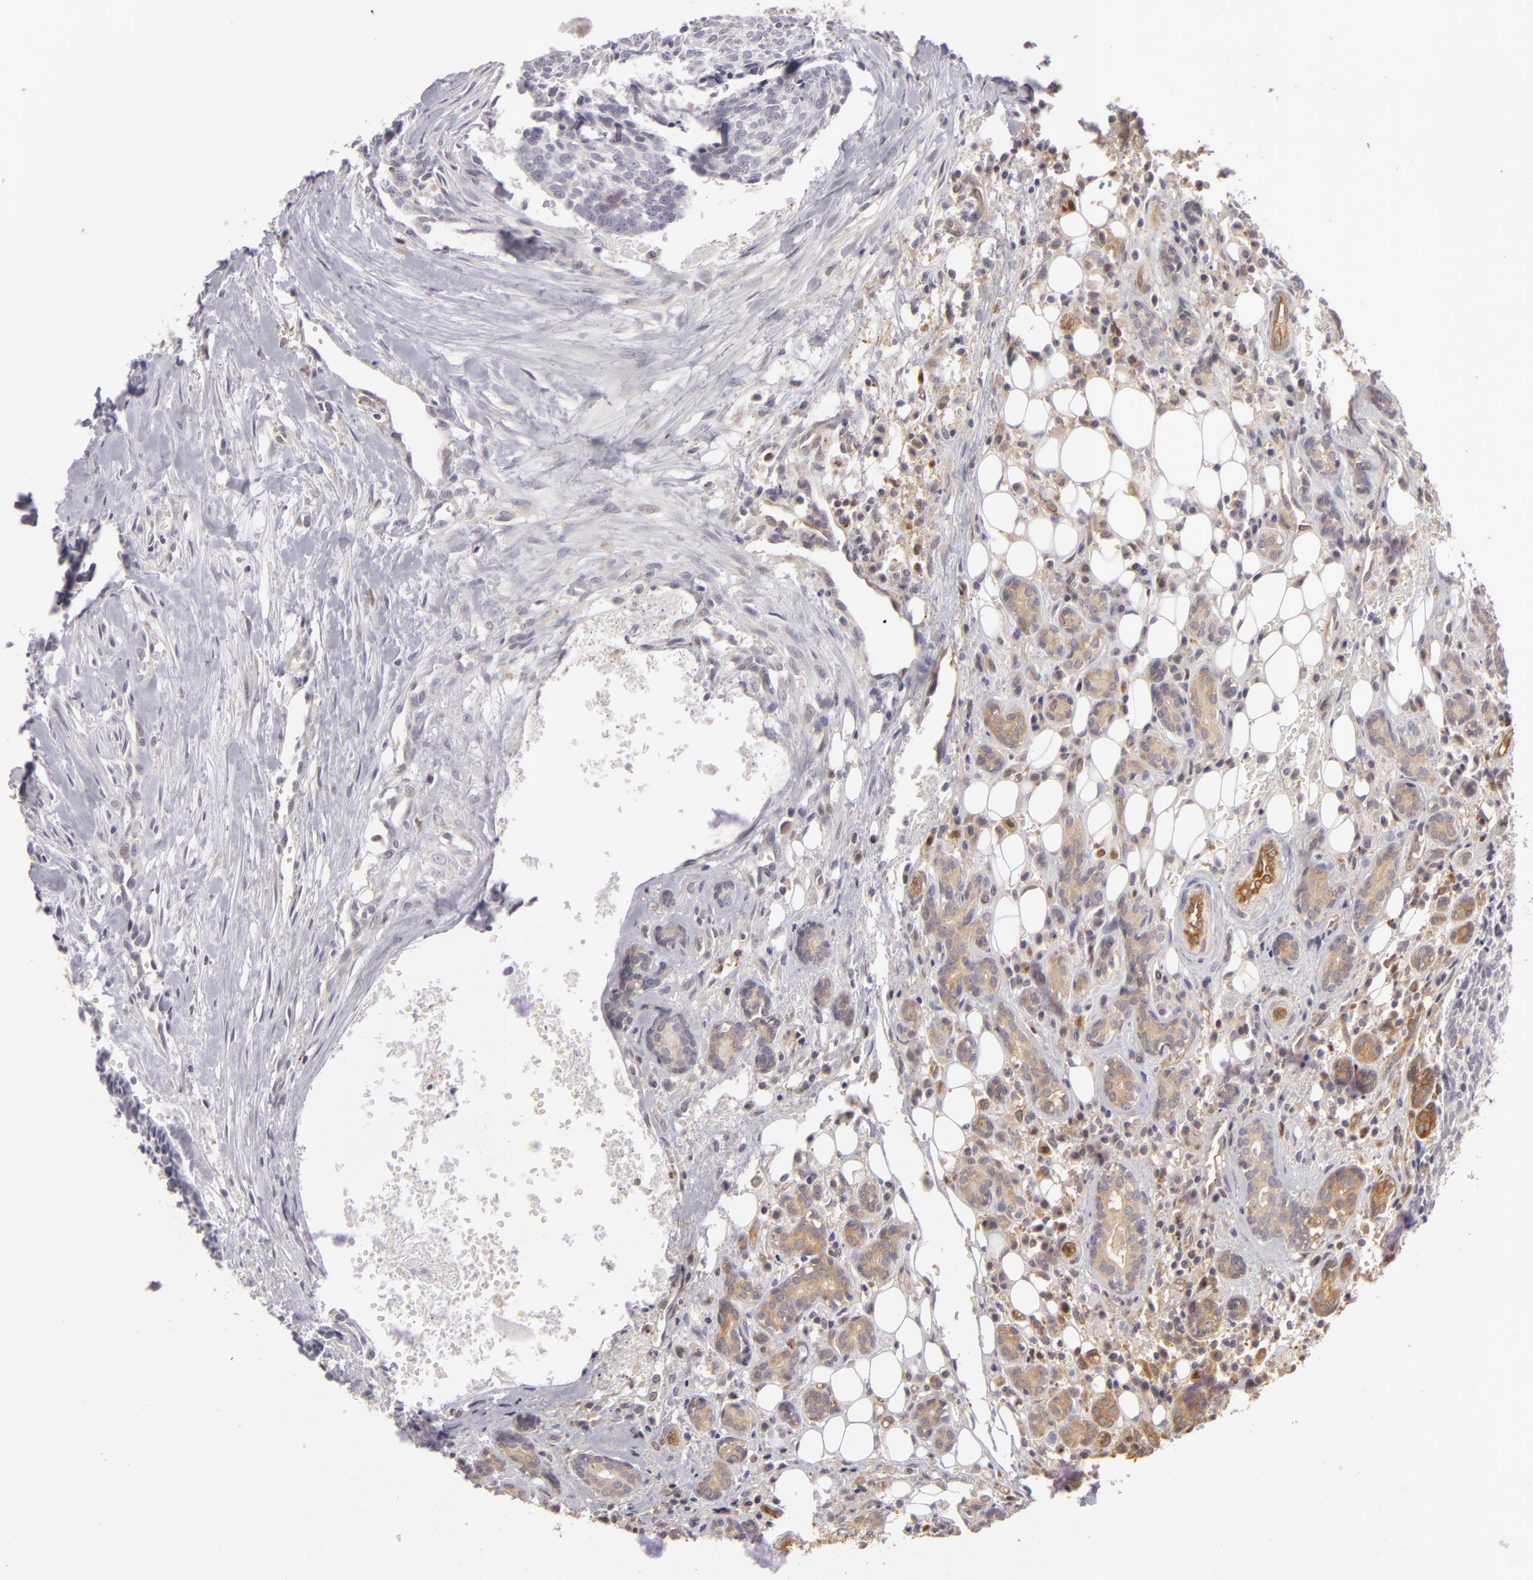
{"staining": {"intensity": "negative", "quantity": "none", "location": "none"}, "tissue": "head and neck cancer", "cell_type": "Tumor cells", "image_type": "cancer", "snomed": [{"axis": "morphology", "description": "Squamous cell carcinoma, NOS"}, {"axis": "topography", "description": "Salivary gland"}, {"axis": "topography", "description": "Head-Neck"}], "caption": "DAB (3,3'-diaminobenzidine) immunohistochemical staining of human head and neck squamous cell carcinoma shows no significant positivity in tumor cells.", "gene": "ZNF229", "patient": {"sex": "male", "age": 70}}